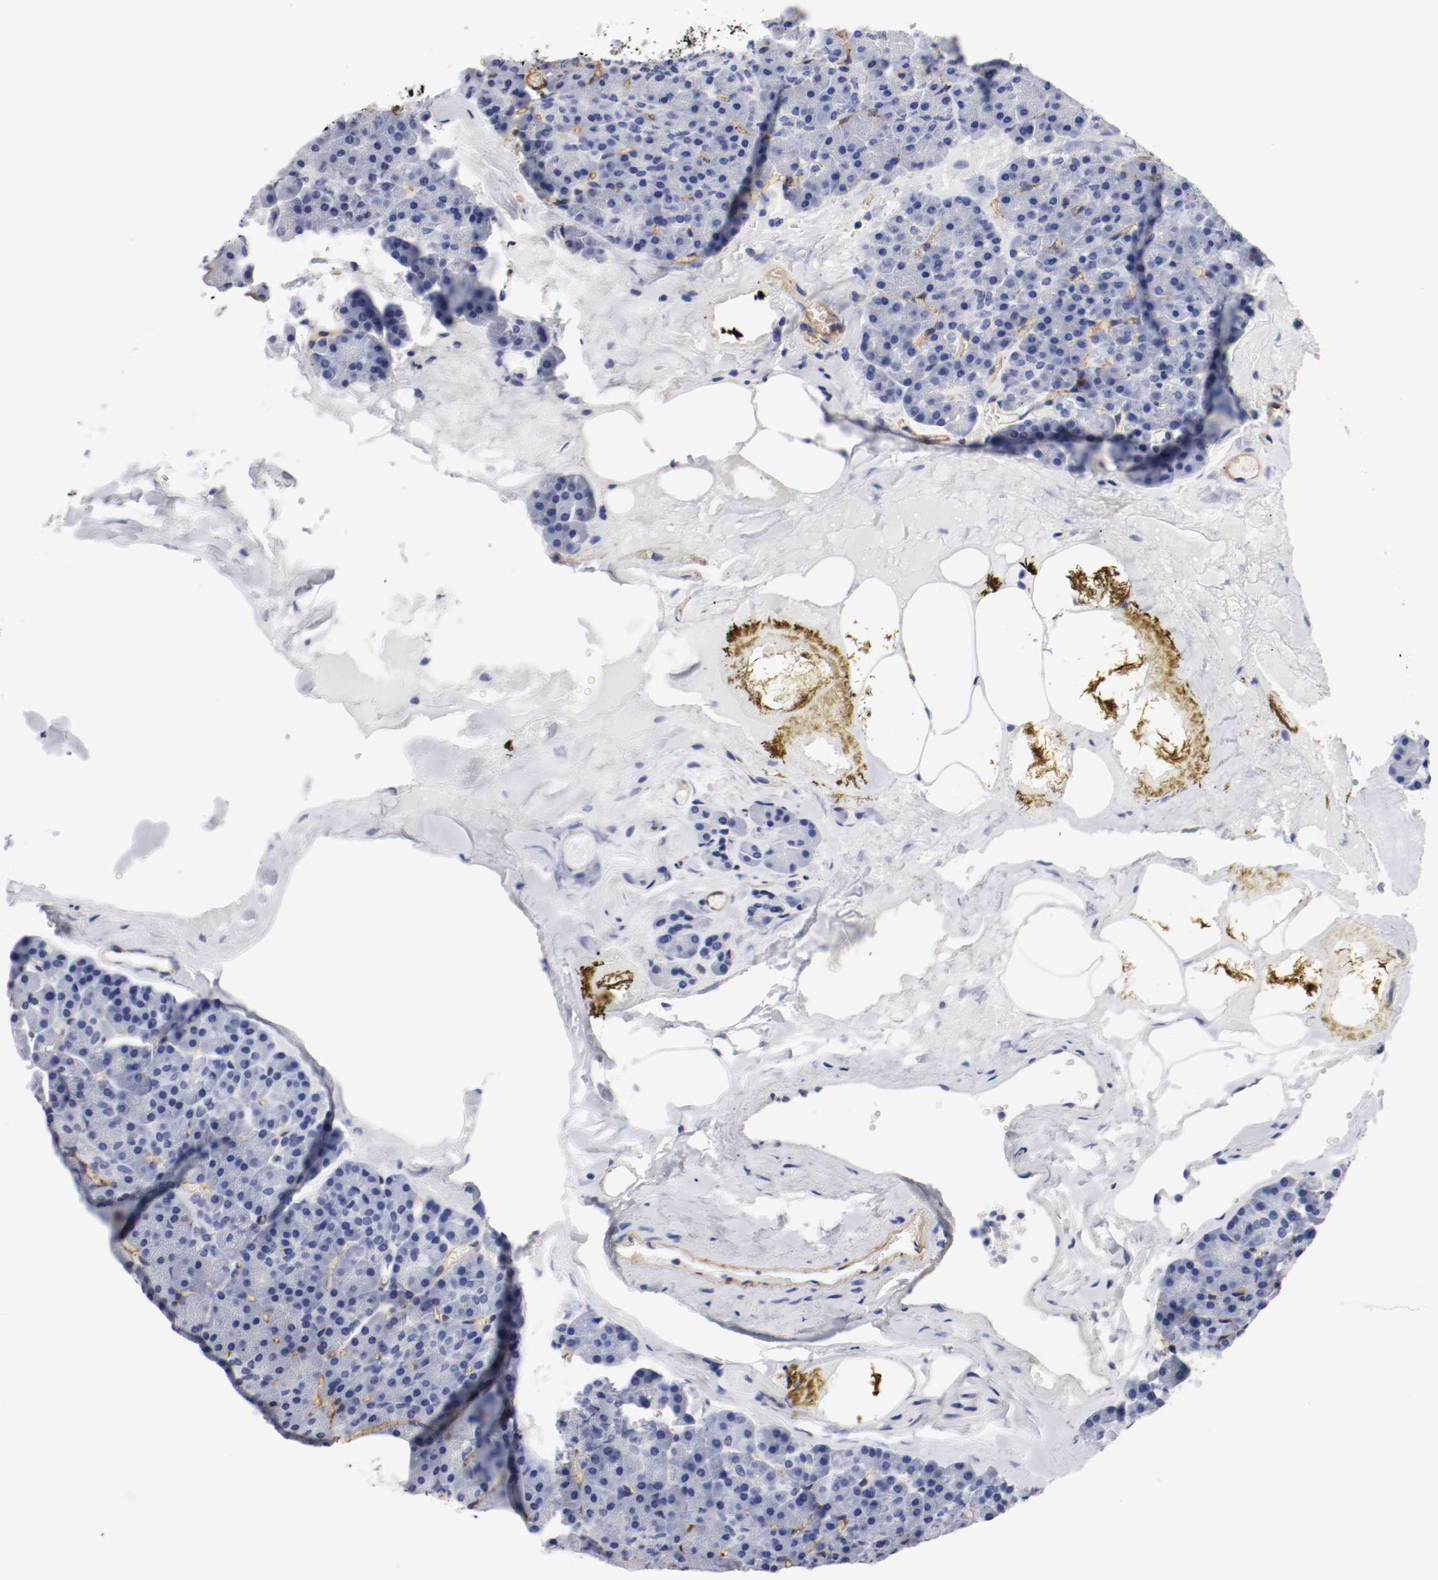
{"staining": {"intensity": "negative", "quantity": "none", "location": "none"}, "tissue": "pancreas", "cell_type": "Exocrine glandular cells", "image_type": "normal", "snomed": [{"axis": "morphology", "description": "Normal tissue, NOS"}, {"axis": "topography", "description": "Pancreas"}], "caption": "This is a image of IHC staining of normal pancreas, which shows no expression in exocrine glandular cells.", "gene": "IFITM1", "patient": {"sex": "female", "age": 35}}